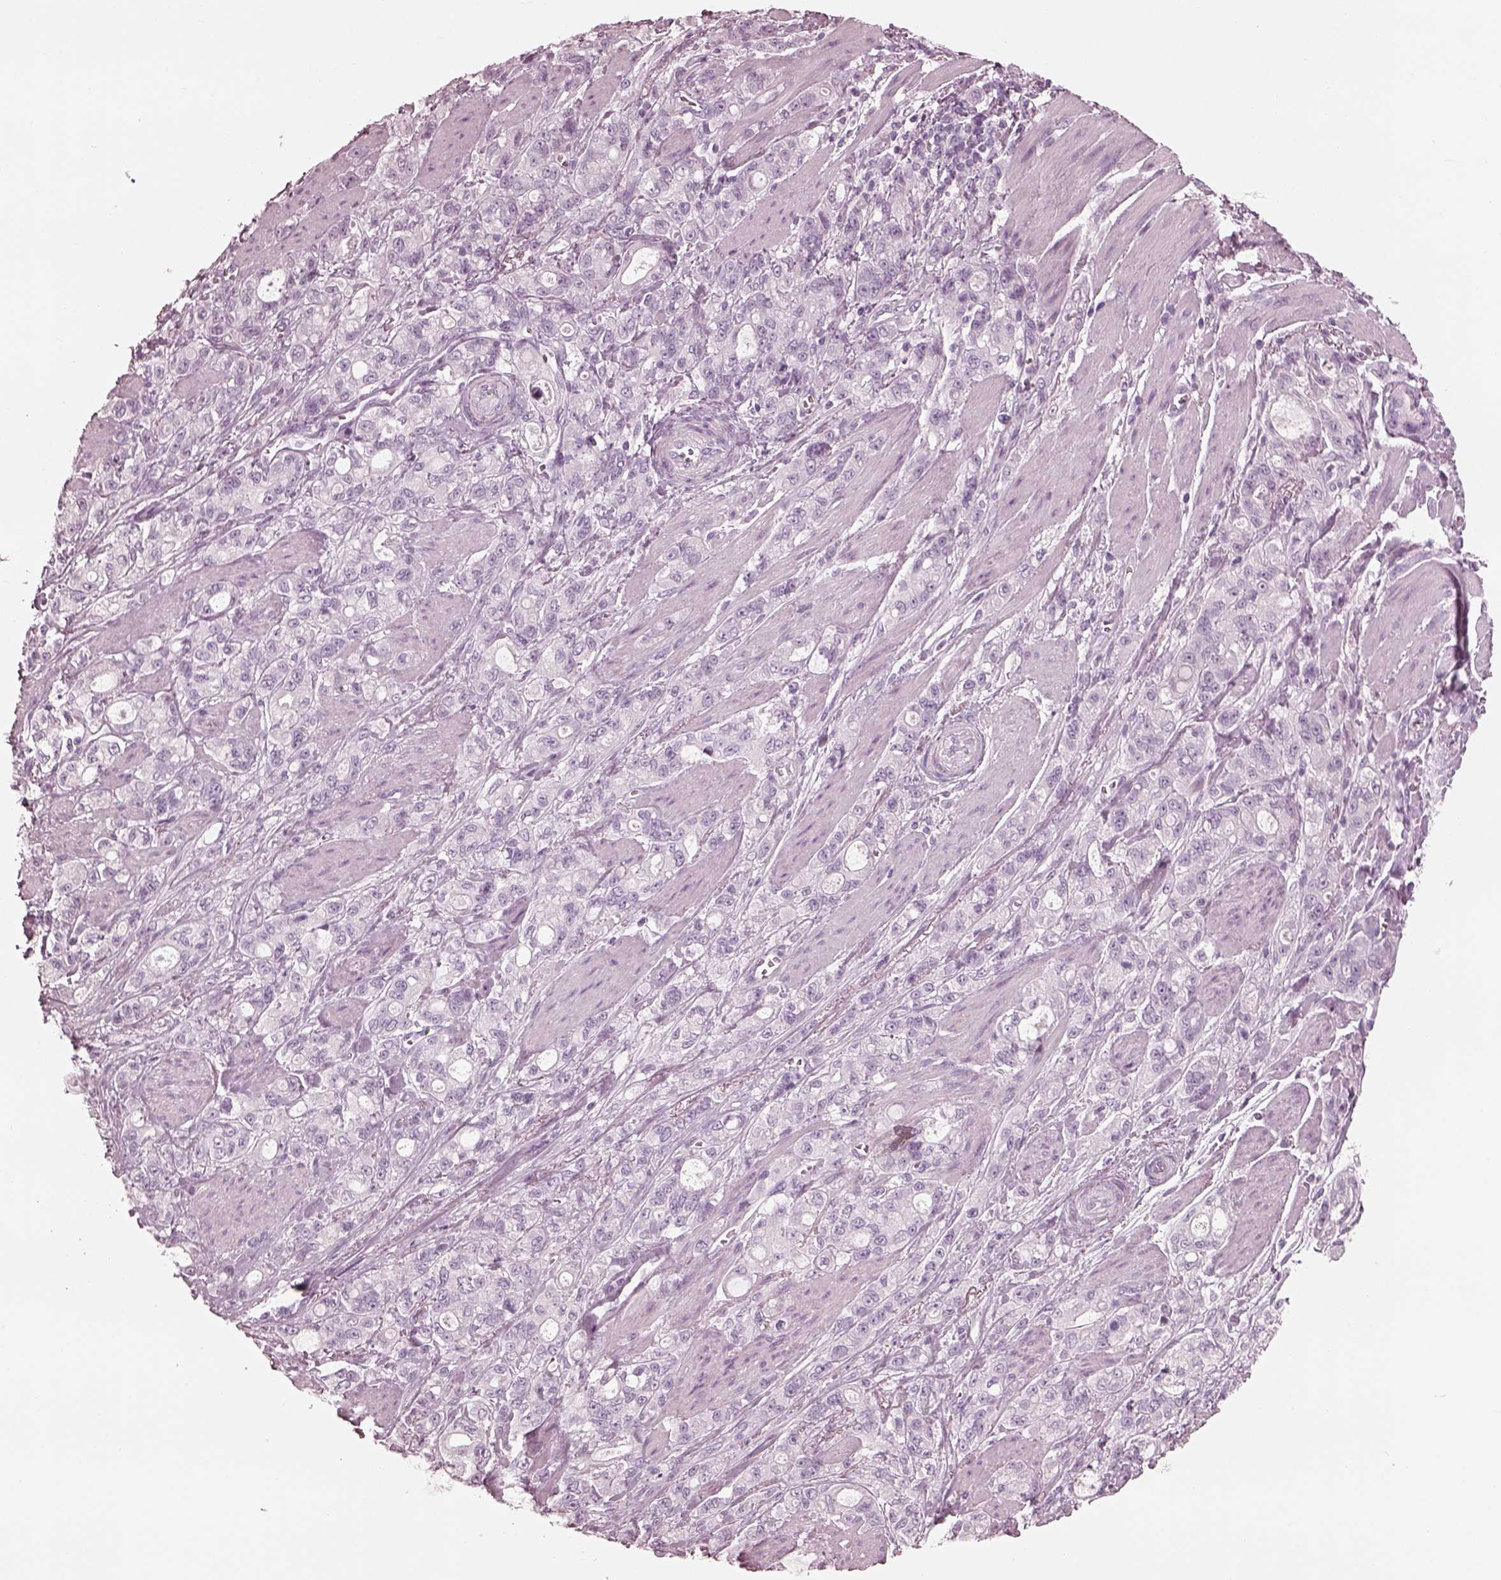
{"staining": {"intensity": "negative", "quantity": "none", "location": "none"}, "tissue": "stomach cancer", "cell_type": "Tumor cells", "image_type": "cancer", "snomed": [{"axis": "morphology", "description": "Adenocarcinoma, NOS"}, {"axis": "topography", "description": "Stomach"}], "caption": "Adenocarcinoma (stomach) stained for a protein using immunohistochemistry (IHC) shows no expression tumor cells.", "gene": "FABP9", "patient": {"sex": "male", "age": 63}}